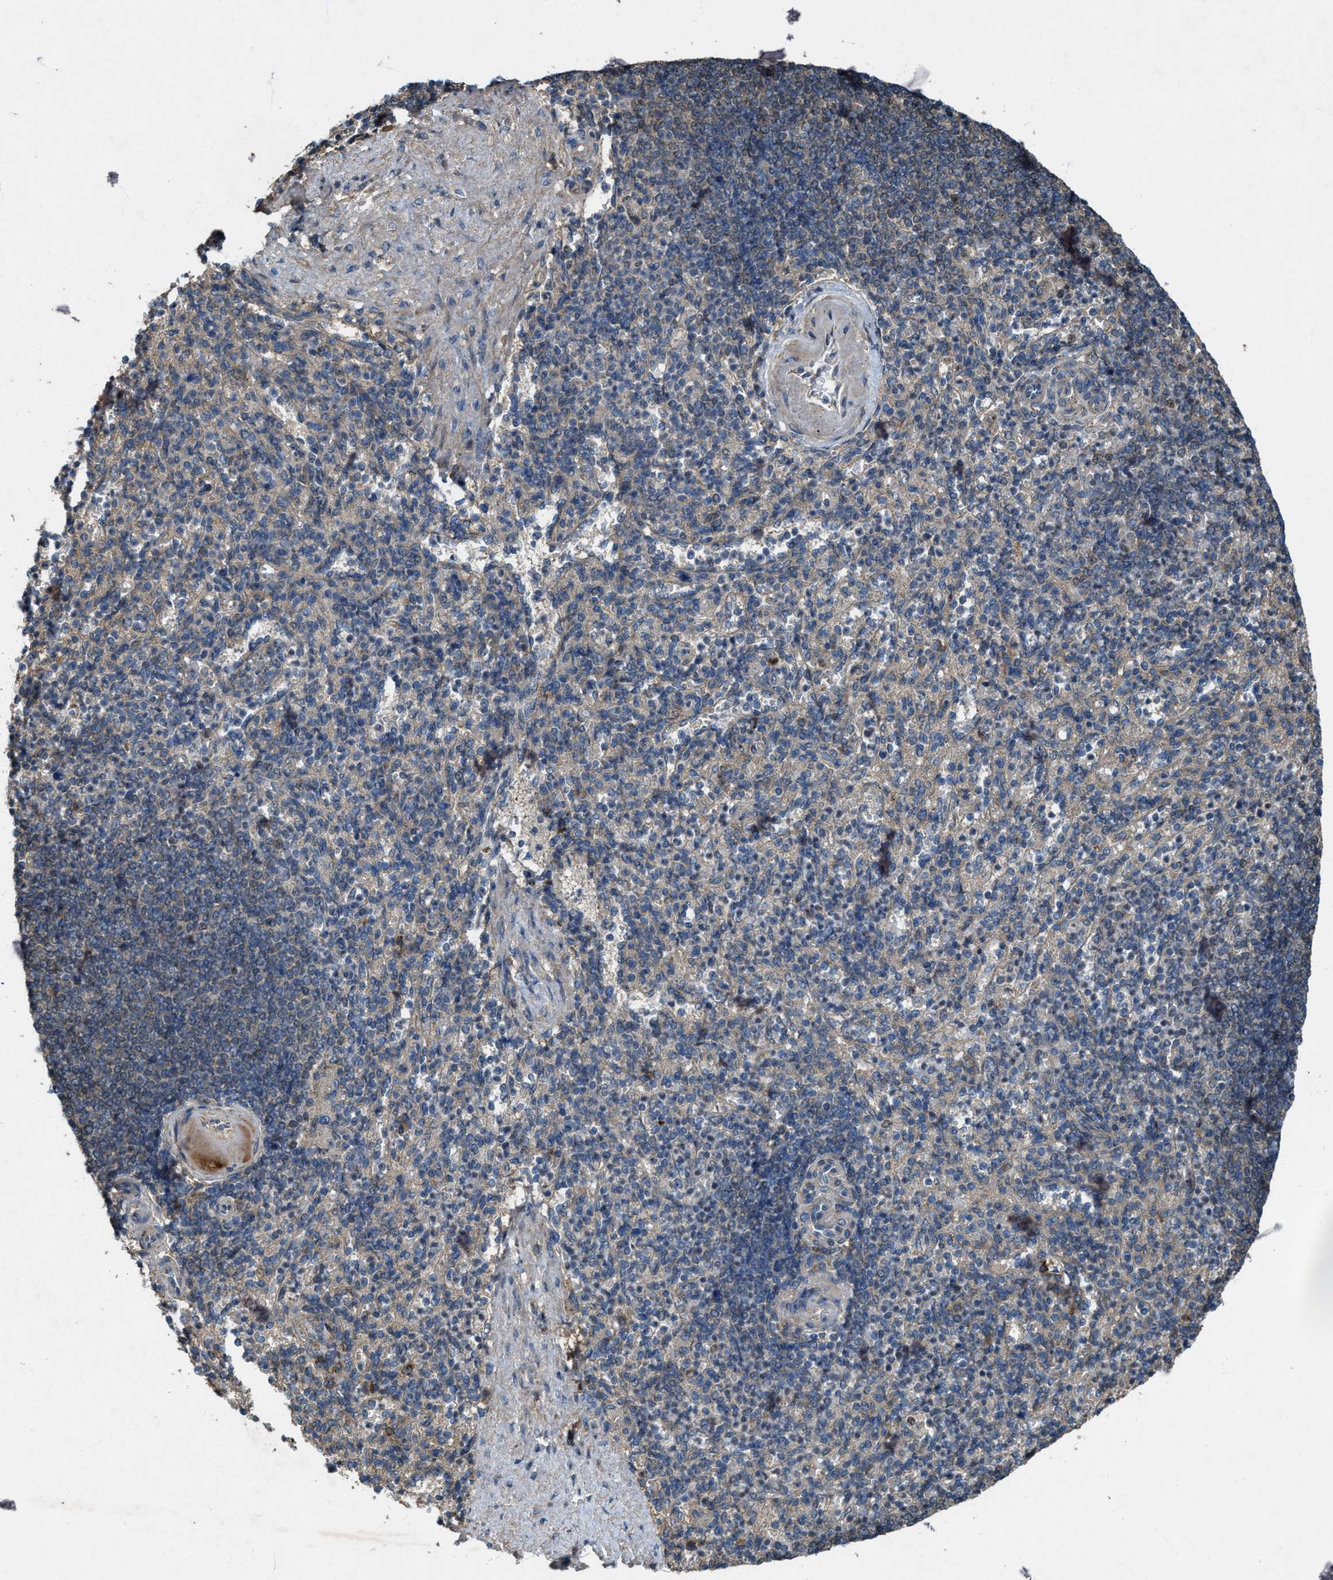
{"staining": {"intensity": "moderate", "quantity": "<25%", "location": "cytoplasmic/membranous"}, "tissue": "spleen", "cell_type": "Cells in red pulp", "image_type": "normal", "snomed": [{"axis": "morphology", "description": "Normal tissue, NOS"}, {"axis": "topography", "description": "Spleen"}], "caption": "Moderate cytoplasmic/membranous positivity is present in about <25% of cells in red pulp in unremarkable spleen.", "gene": "PDP2", "patient": {"sex": "female", "age": 74}}